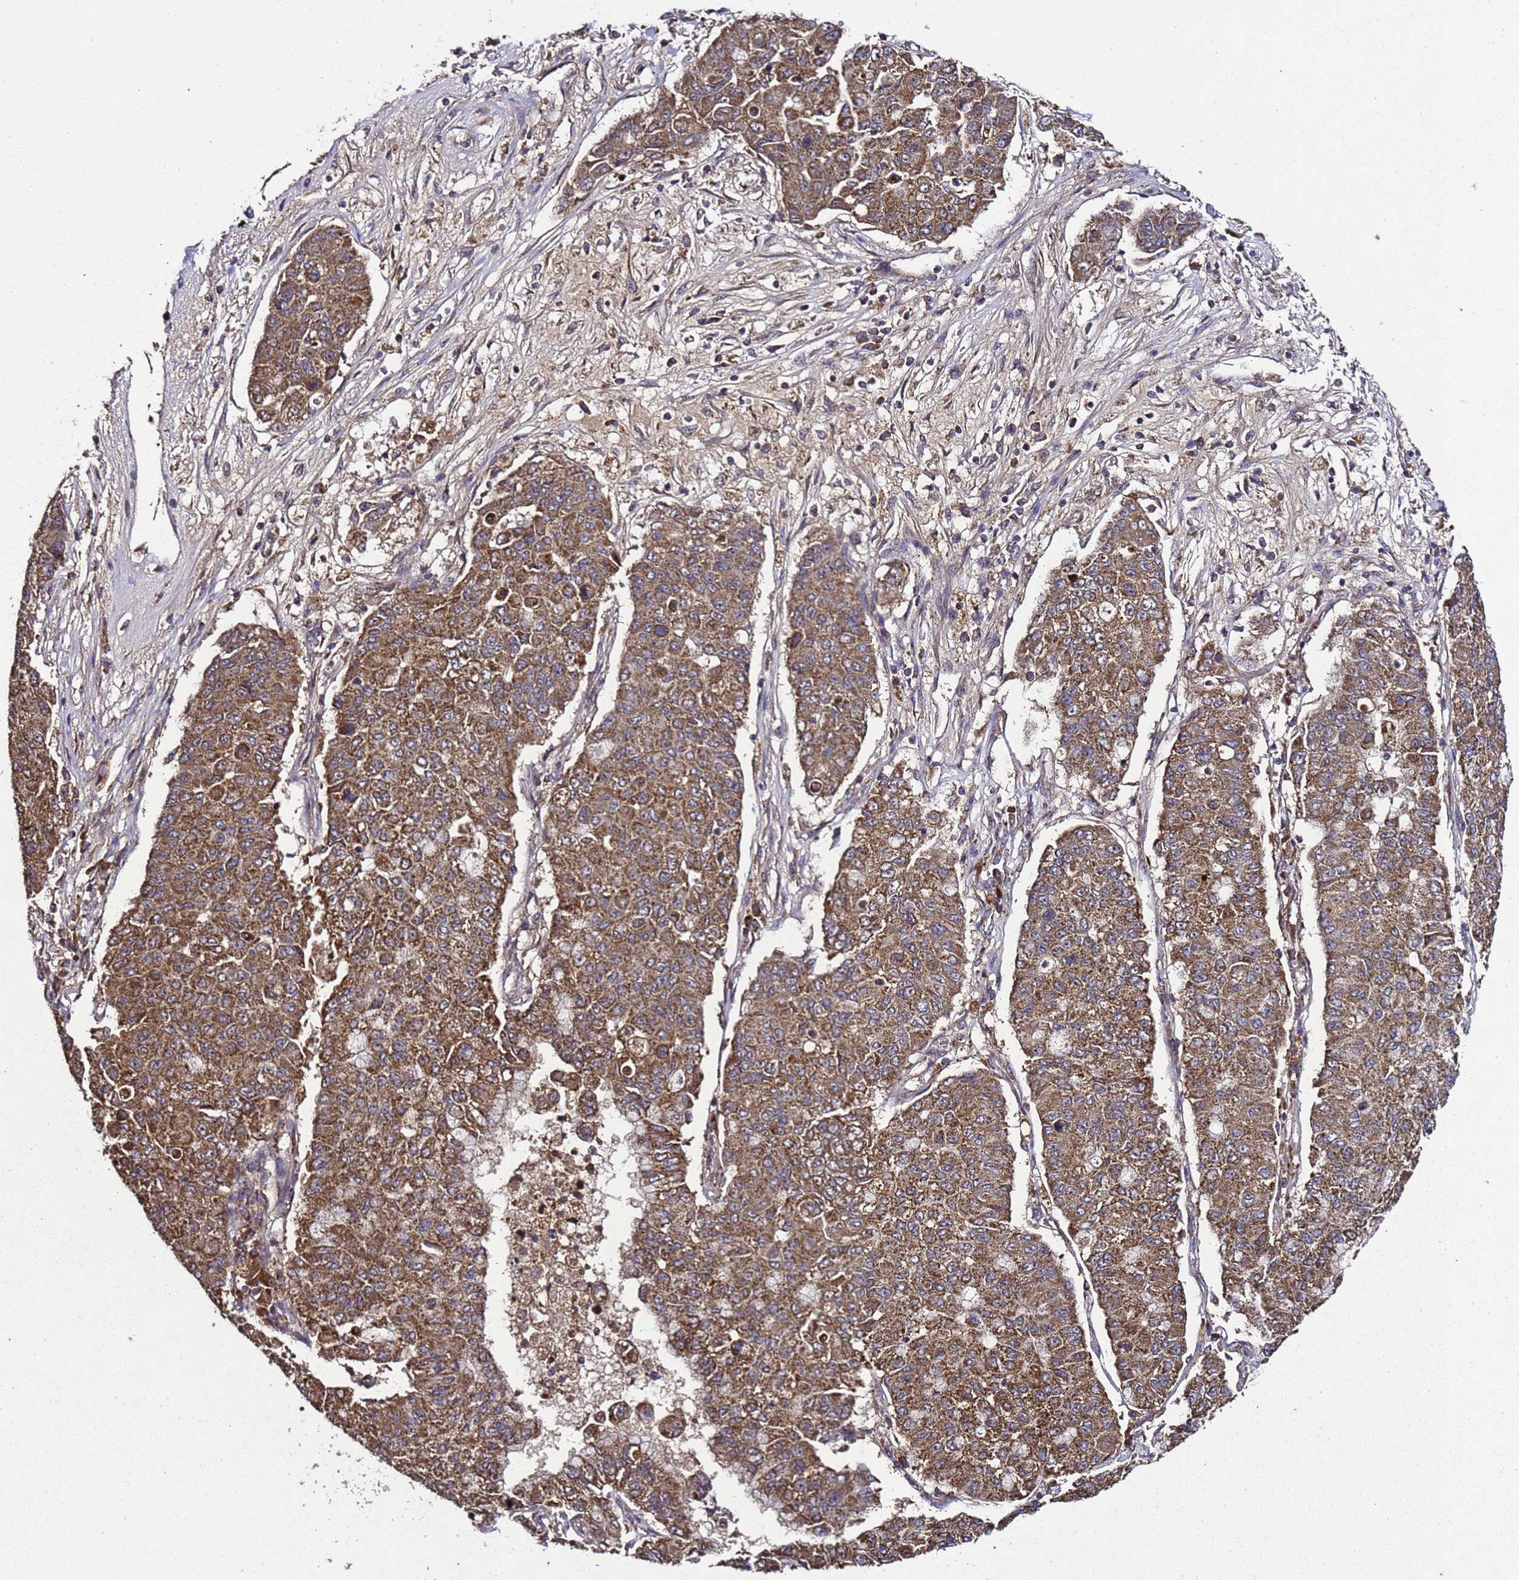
{"staining": {"intensity": "strong", "quantity": ">75%", "location": "cytoplasmic/membranous"}, "tissue": "lung cancer", "cell_type": "Tumor cells", "image_type": "cancer", "snomed": [{"axis": "morphology", "description": "Squamous cell carcinoma, NOS"}, {"axis": "topography", "description": "Lung"}], "caption": "Approximately >75% of tumor cells in human lung cancer (squamous cell carcinoma) reveal strong cytoplasmic/membranous protein staining as visualized by brown immunohistochemical staining.", "gene": "HSPBAP1", "patient": {"sex": "male", "age": 74}}